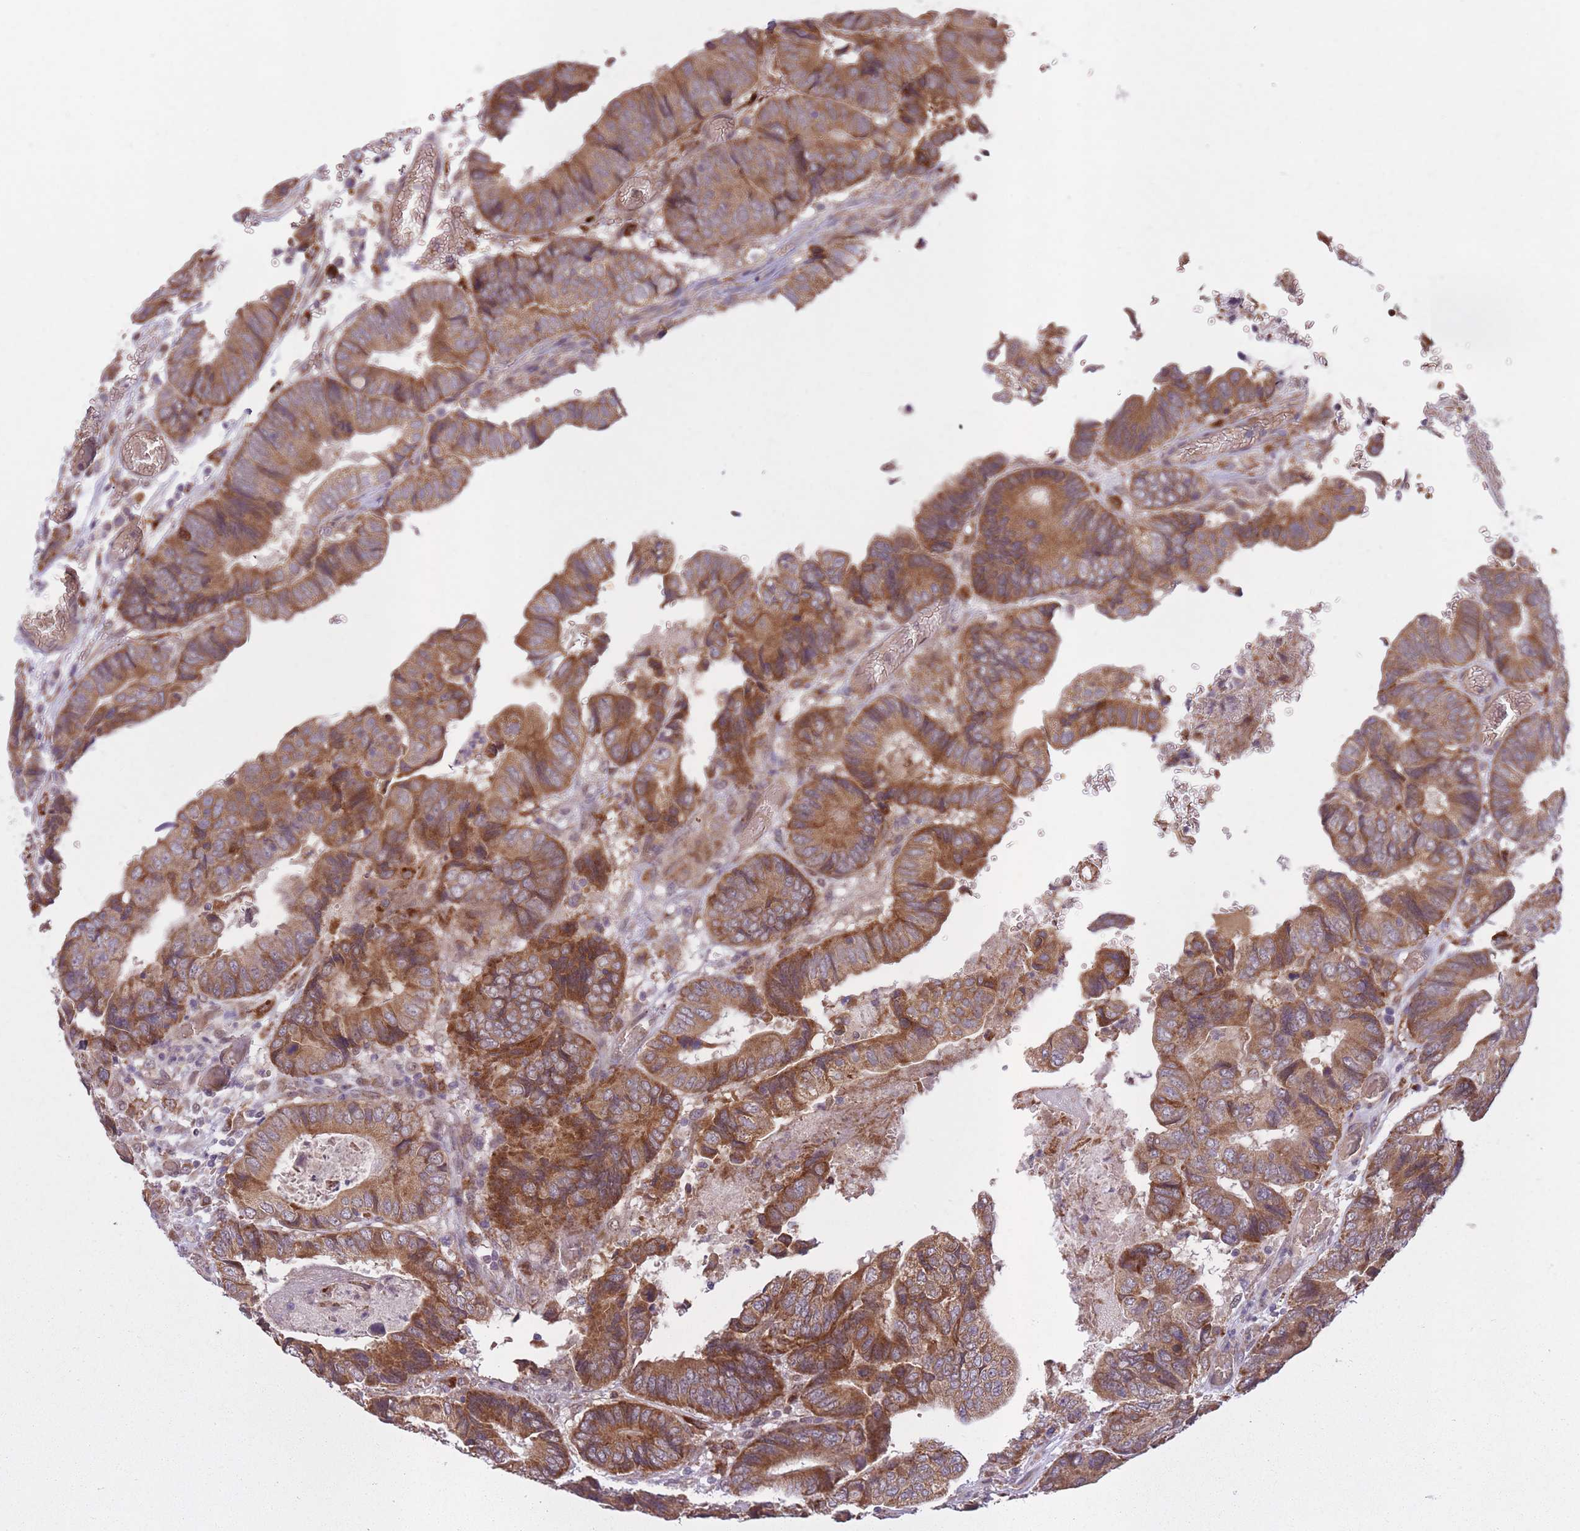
{"staining": {"intensity": "moderate", "quantity": ">75%", "location": "cytoplasmic/membranous"}, "tissue": "colorectal cancer", "cell_type": "Tumor cells", "image_type": "cancer", "snomed": [{"axis": "morphology", "description": "Adenocarcinoma, NOS"}, {"axis": "topography", "description": "Colon"}], "caption": "There is medium levels of moderate cytoplasmic/membranous staining in tumor cells of adenocarcinoma (colorectal), as demonstrated by immunohistochemical staining (brown color).", "gene": "POLR3F", "patient": {"sex": "male", "age": 85}}